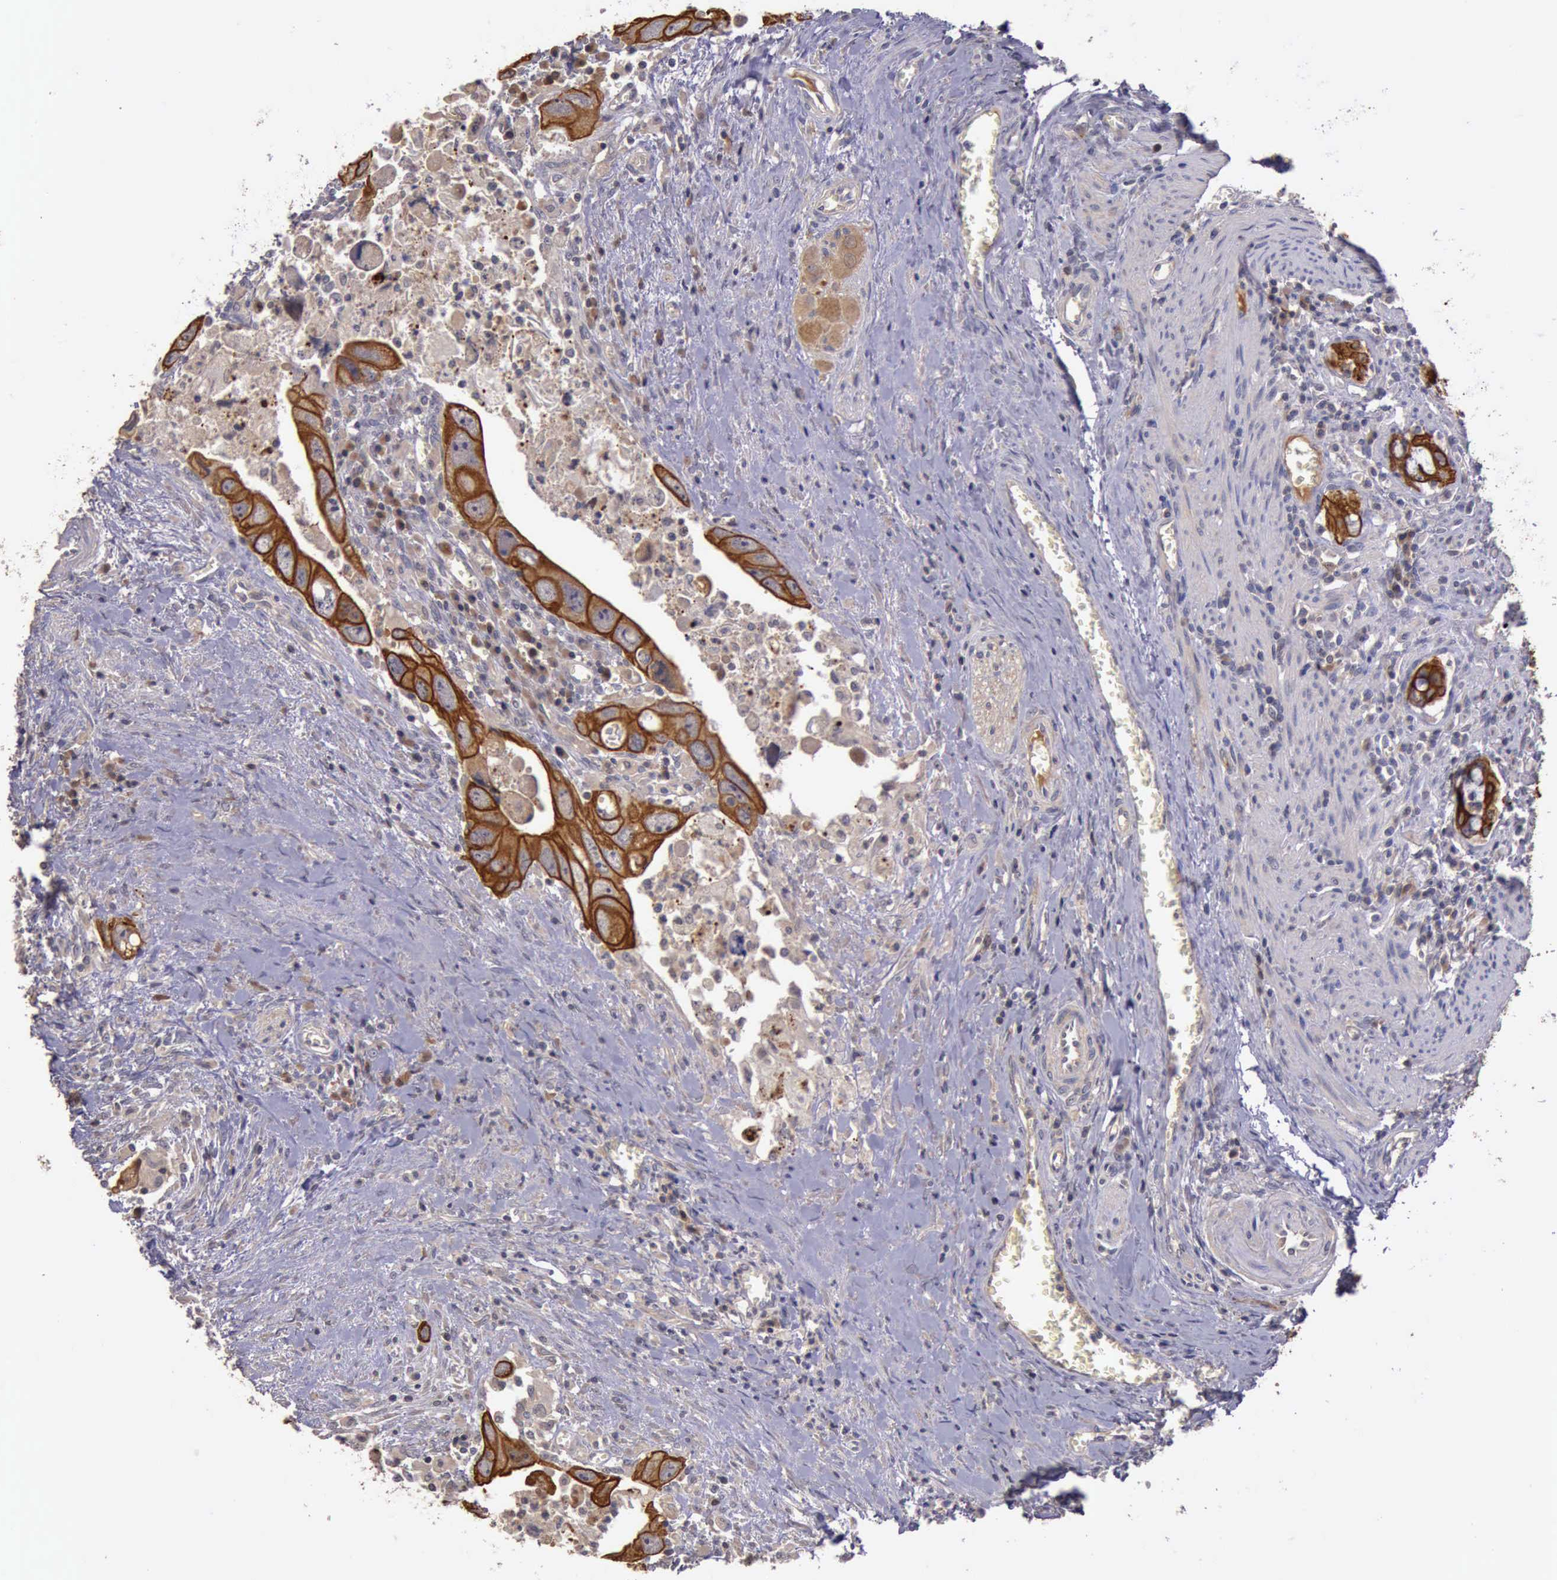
{"staining": {"intensity": "moderate", "quantity": ">75%", "location": "cytoplasmic/membranous"}, "tissue": "colorectal cancer", "cell_type": "Tumor cells", "image_type": "cancer", "snomed": [{"axis": "morphology", "description": "Adenocarcinoma, NOS"}, {"axis": "topography", "description": "Rectum"}], "caption": "Human colorectal cancer (adenocarcinoma) stained with a brown dye displays moderate cytoplasmic/membranous positive expression in approximately >75% of tumor cells.", "gene": "RAB39B", "patient": {"sex": "male", "age": 70}}